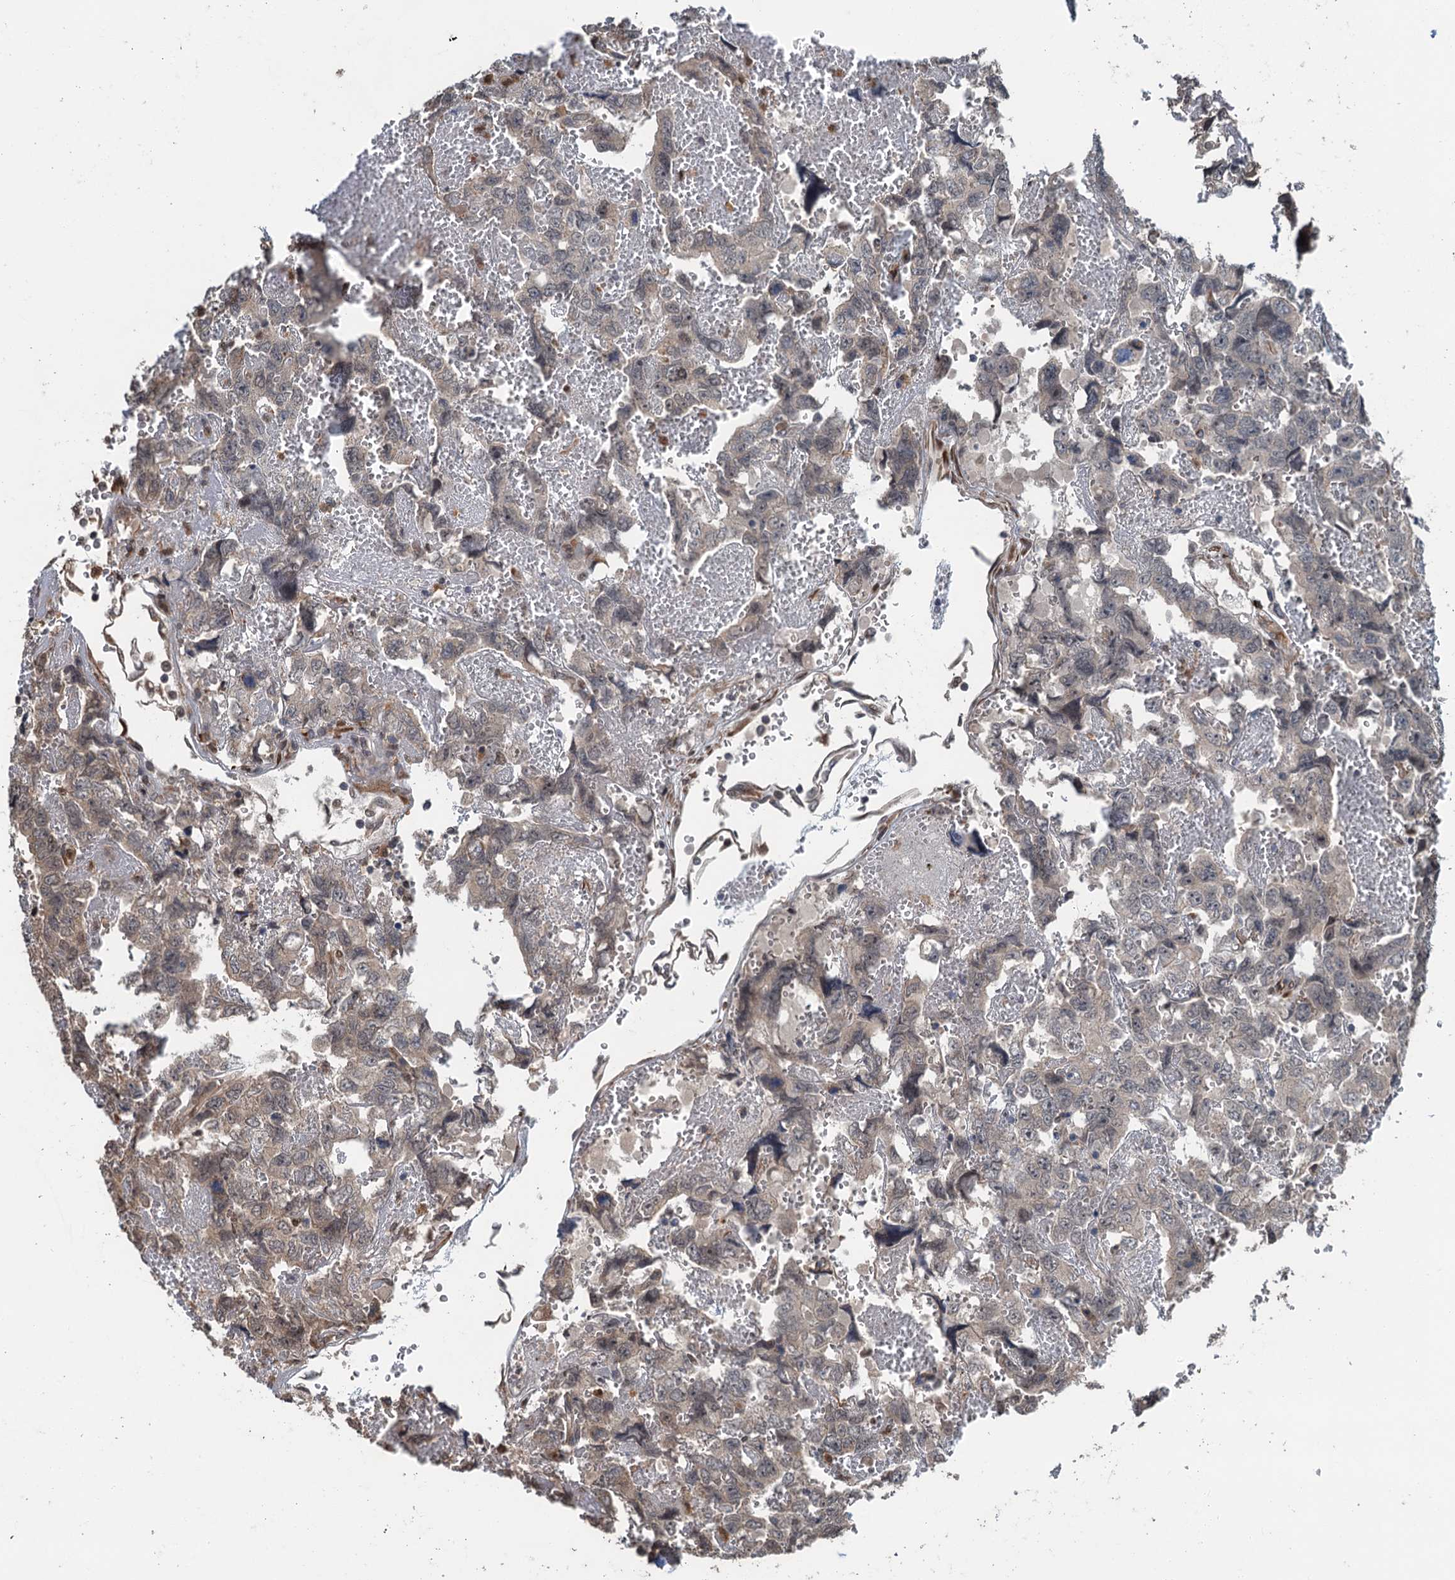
{"staining": {"intensity": "negative", "quantity": "none", "location": "none"}, "tissue": "testis cancer", "cell_type": "Tumor cells", "image_type": "cancer", "snomed": [{"axis": "morphology", "description": "Carcinoma, Embryonal, NOS"}, {"axis": "topography", "description": "Testis"}], "caption": "Testis embryonal carcinoma was stained to show a protein in brown. There is no significant positivity in tumor cells. Brightfield microscopy of immunohistochemistry stained with DAB (3,3'-diaminobenzidine) (brown) and hematoxylin (blue), captured at high magnification.", "gene": "WHAMM", "patient": {"sex": "male", "age": 45}}